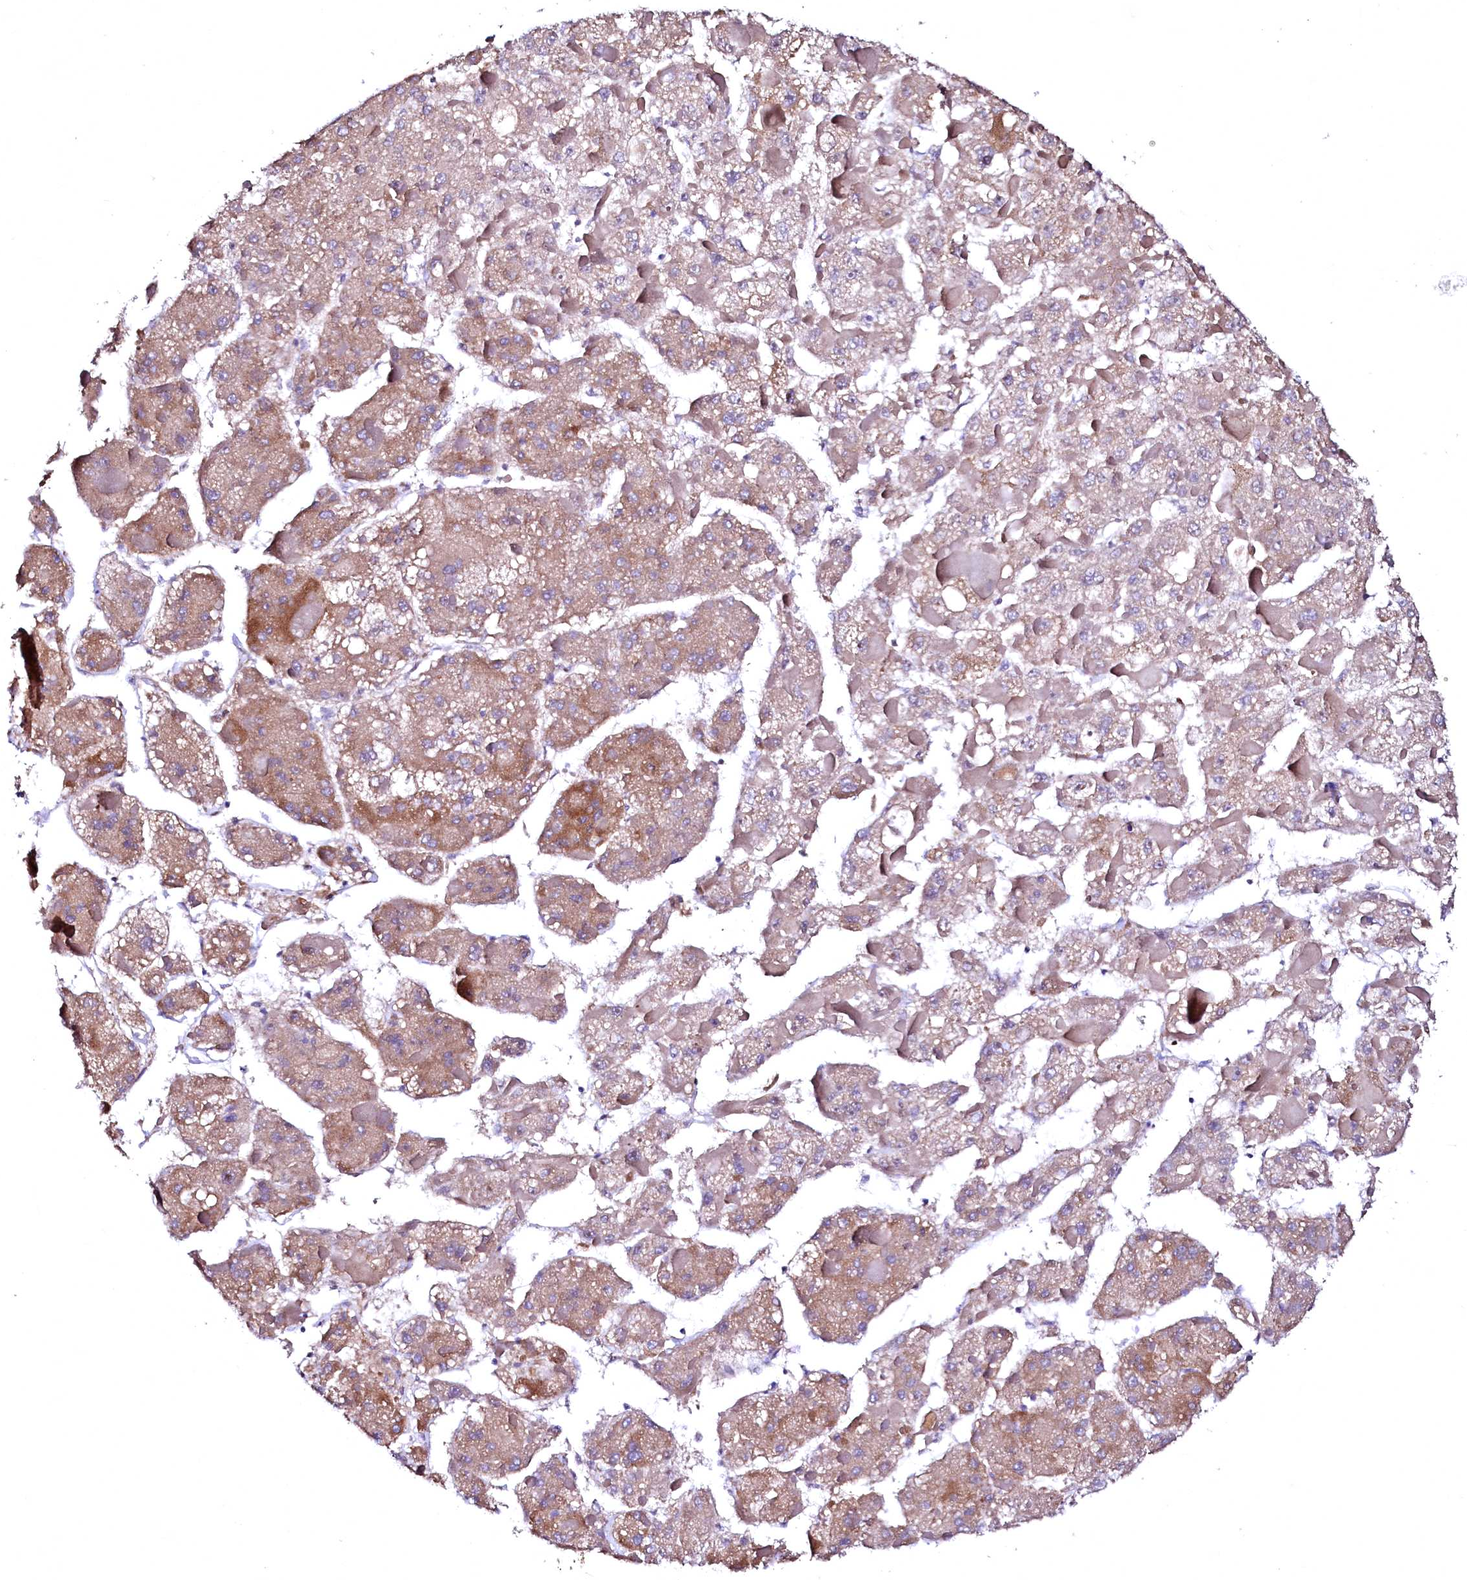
{"staining": {"intensity": "weak", "quantity": ">75%", "location": "cytoplasmic/membranous"}, "tissue": "liver cancer", "cell_type": "Tumor cells", "image_type": "cancer", "snomed": [{"axis": "morphology", "description": "Carcinoma, Hepatocellular, NOS"}, {"axis": "topography", "description": "Liver"}], "caption": "This image exhibits immunohistochemistry (IHC) staining of human liver cancer, with low weak cytoplasmic/membranous staining in approximately >75% of tumor cells.", "gene": "GPR176", "patient": {"sex": "female", "age": 73}}